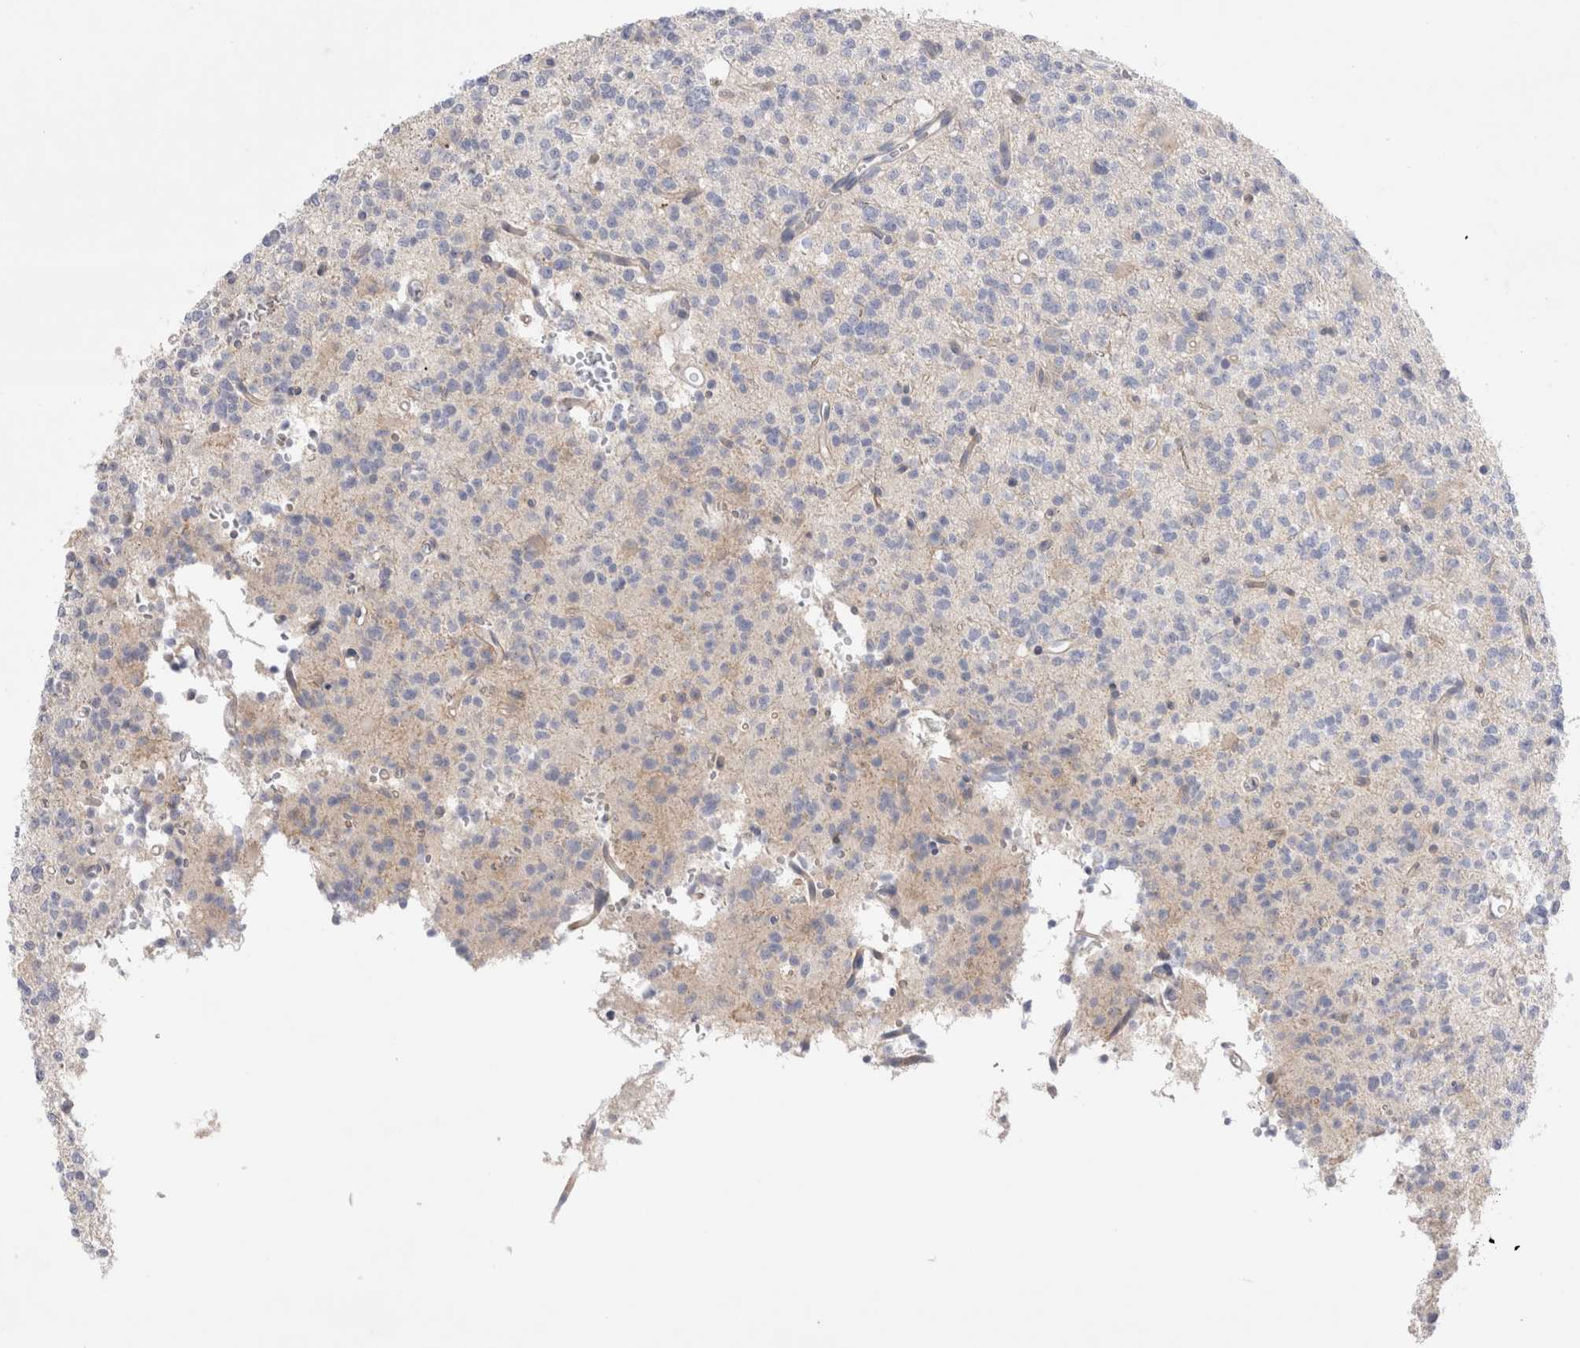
{"staining": {"intensity": "negative", "quantity": "none", "location": "none"}, "tissue": "glioma", "cell_type": "Tumor cells", "image_type": "cancer", "snomed": [{"axis": "morphology", "description": "Glioma, malignant, High grade"}, {"axis": "topography", "description": "Brain"}], "caption": "Tumor cells are negative for protein expression in human glioma. (Immunohistochemistry, brightfield microscopy, high magnification).", "gene": "RBM12B", "patient": {"sex": "female", "age": 62}}